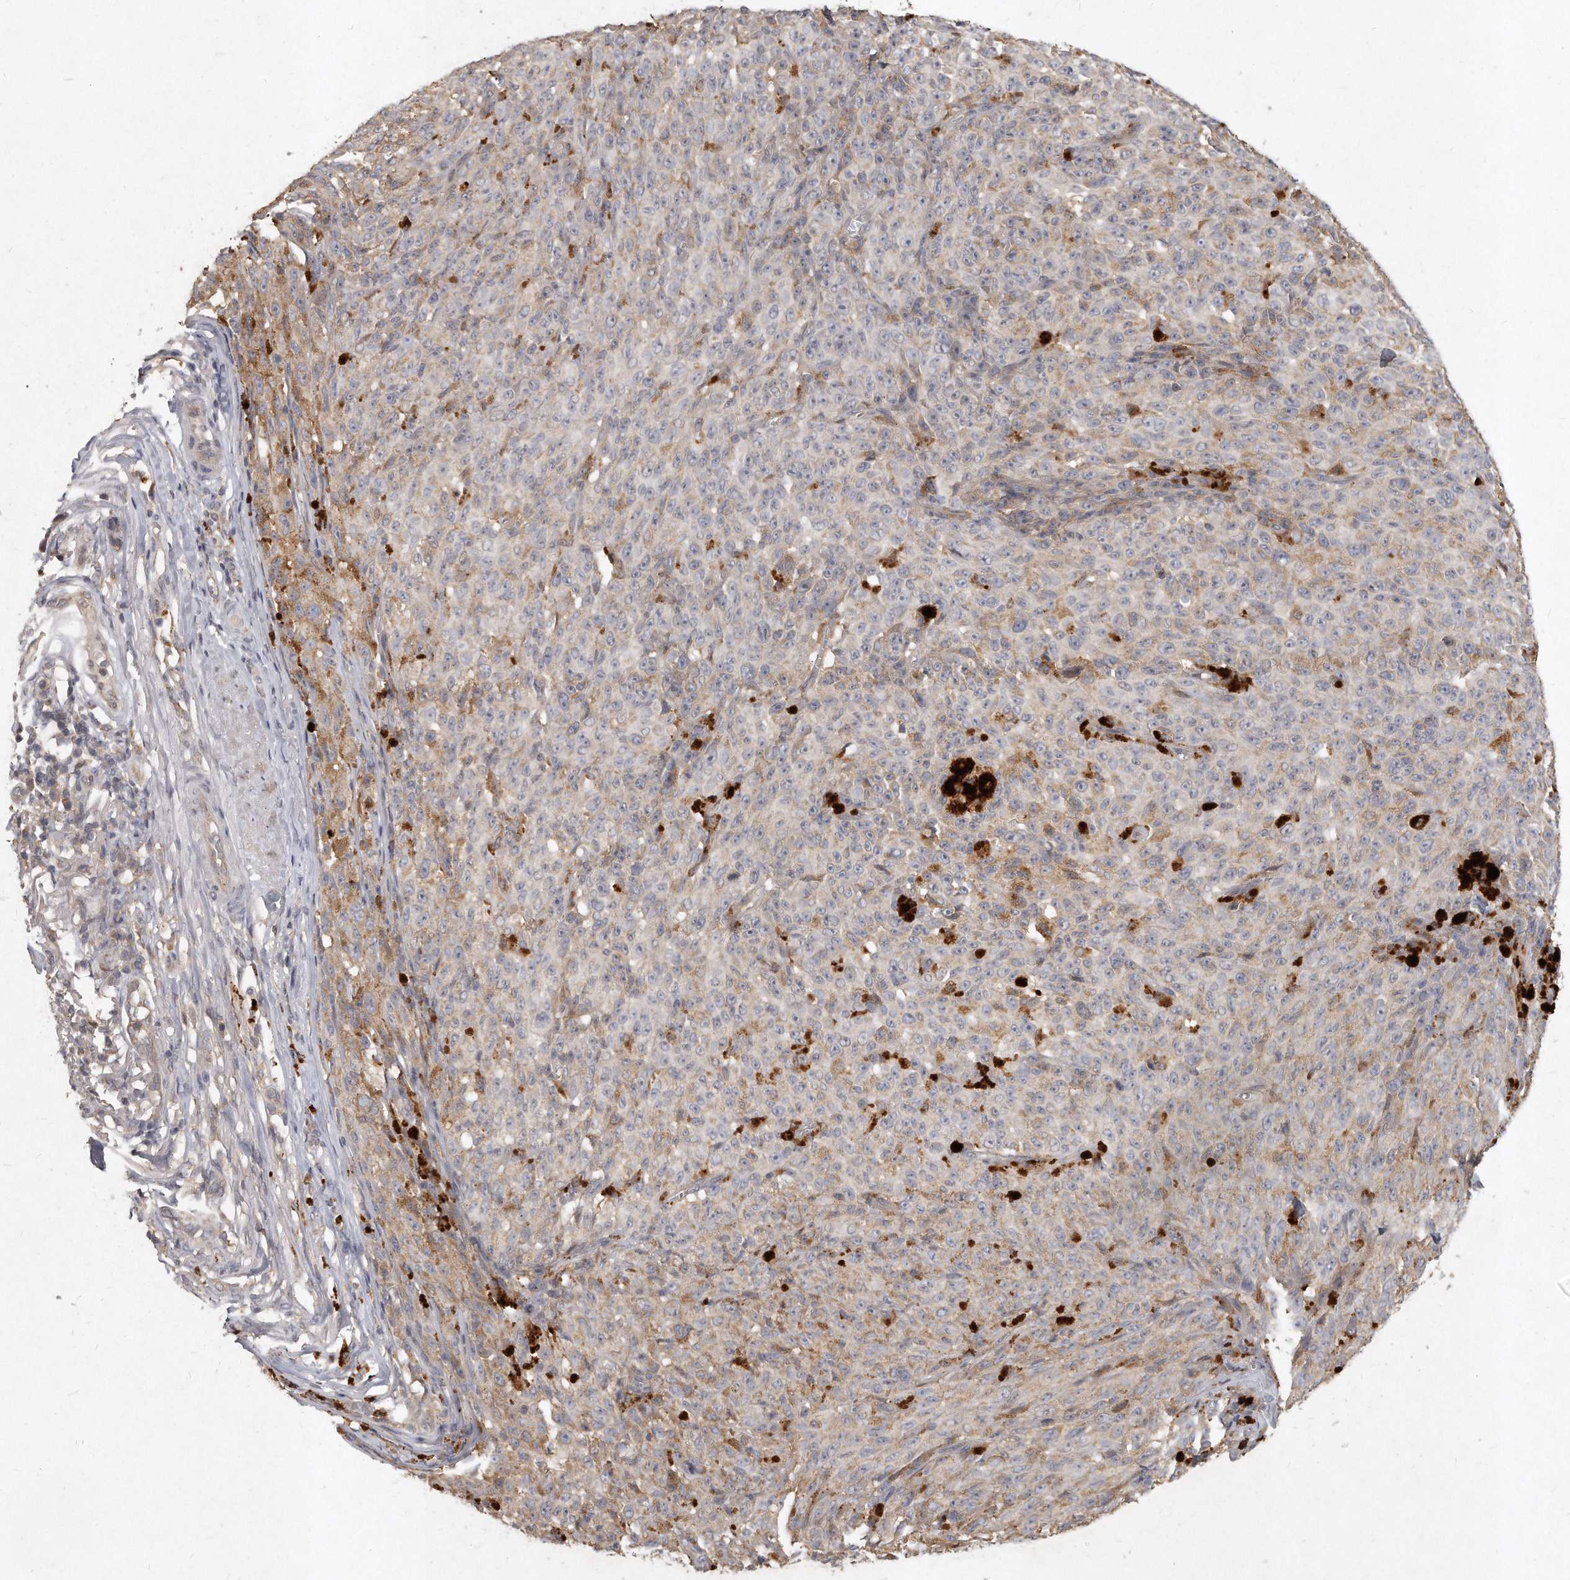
{"staining": {"intensity": "weak", "quantity": "<25%", "location": "cytoplasmic/membranous"}, "tissue": "melanoma", "cell_type": "Tumor cells", "image_type": "cancer", "snomed": [{"axis": "morphology", "description": "Malignant melanoma, NOS"}, {"axis": "topography", "description": "Skin"}], "caption": "The photomicrograph displays no significant expression in tumor cells of malignant melanoma. The staining is performed using DAB brown chromogen with nuclei counter-stained in using hematoxylin.", "gene": "LGALS8", "patient": {"sex": "female", "age": 82}}